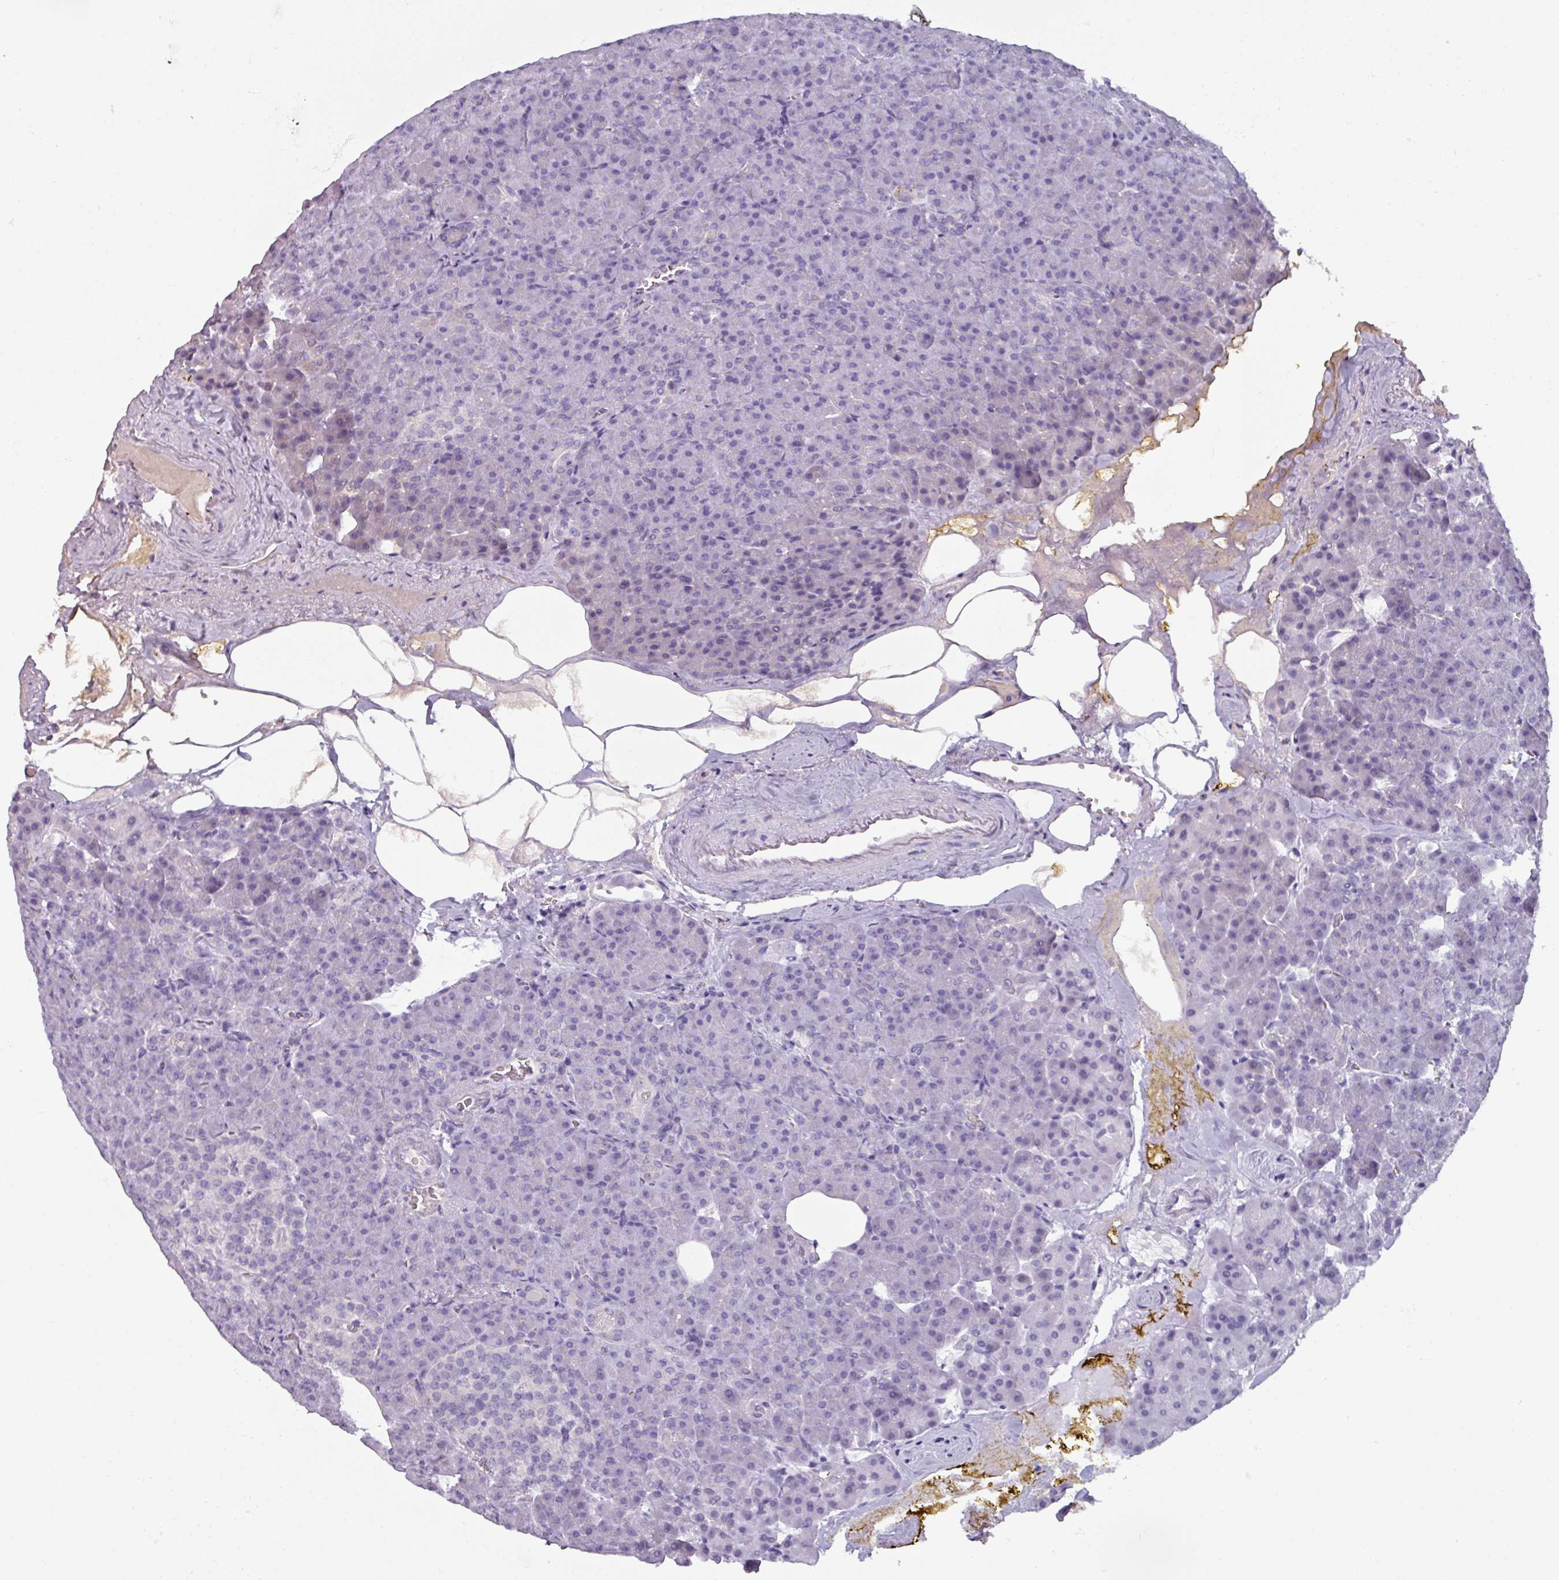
{"staining": {"intensity": "negative", "quantity": "none", "location": "none"}, "tissue": "pancreas", "cell_type": "Exocrine glandular cells", "image_type": "normal", "snomed": [{"axis": "morphology", "description": "Normal tissue, NOS"}, {"axis": "topography", "description": "Pancreas"}], "caption": "Immunohistochemistry (IHC) of normal human pancreas reveals no staining in exocrine glandular cells. (DAB (3,3'-diaminobenzidine) immunohistochemistry (IHC), high magnification).", "gene": "SPESP1", "patient": {"sex": "female", "age": 74}}